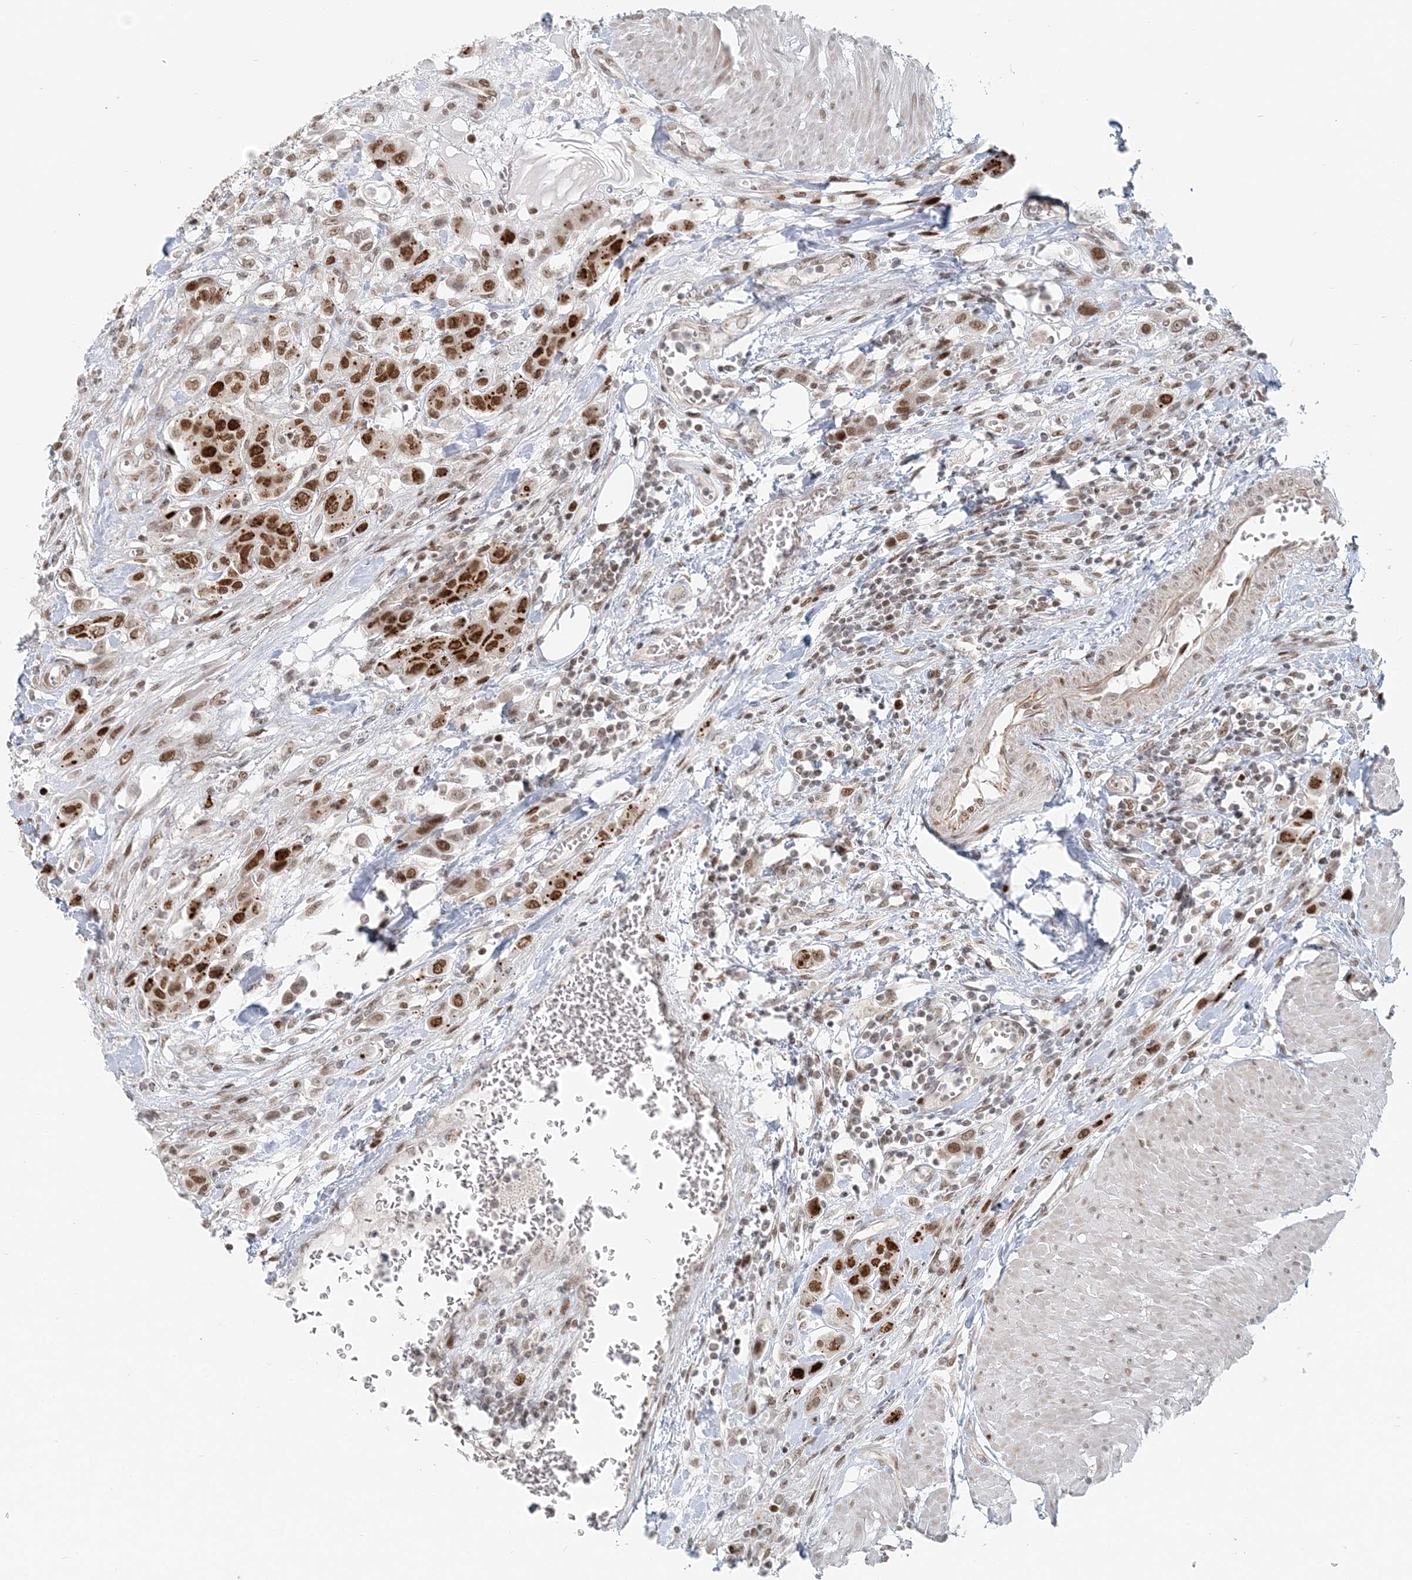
{"staining": {"intensity": "moderate", "quantity": ">75%", "location": "nuclear"}, "tissue": "urothelial cancer", "cell_type": "Tumor cells", "image_type": "cancer", "snomed": [{"axis": "morphology", "description": "Urothelial carcinoma, High grade"}, {"axis": "topography", "description": "Urinary bladder"}], "caption": "DAB immunohistochemical staining of high-grade urothelial carcinoma shows moderate nuclear protein expression in approximately >75% of tumor cells.", "gene": "BAZ1B", "patient": {"sex": "male", "age": 50}}